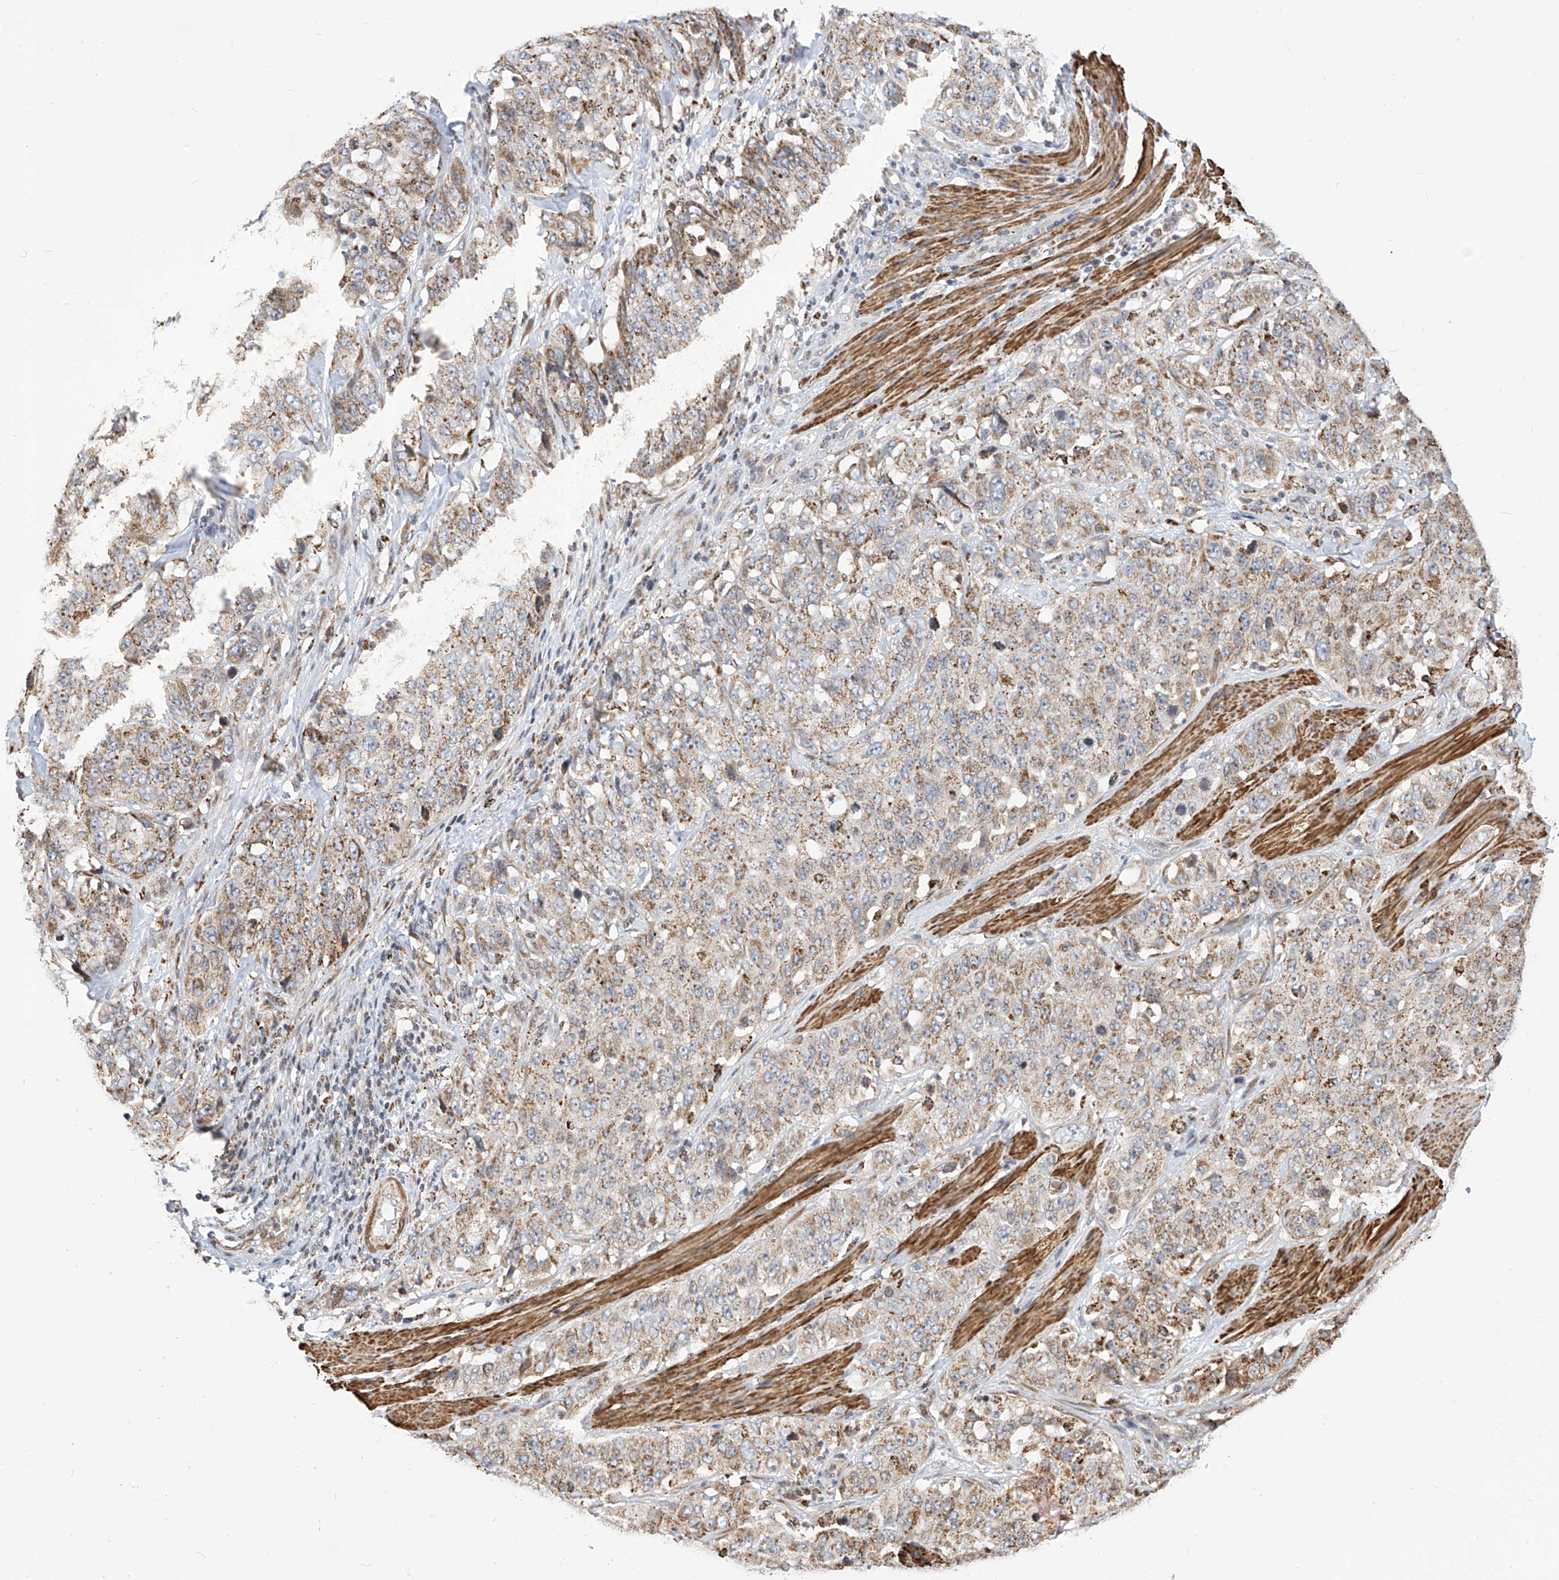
{"staining": {"intensity": "moderate", "quantity": ">75%", "location": "cytoplasmic/membranous"}, "tissue": "stomach cancer", "cell_type": "Tumor cells", "image_type": "cancer", "snomed": [{"axis": "morphology", "description": "Adenocarcinoma, NOS"}, {"axis": "topography", "description": "Stomach"}], "caption": "This image demonstrates stomach cancer stained with immunohistochemistry to label a protein in brown. The cytoplasmic/membranous of tumor cells show moderate positivity for the protein. Nuclei are counter-stained blue.", "gene": "TTLL8", "patient": {"sex": "male", "age": 48}}